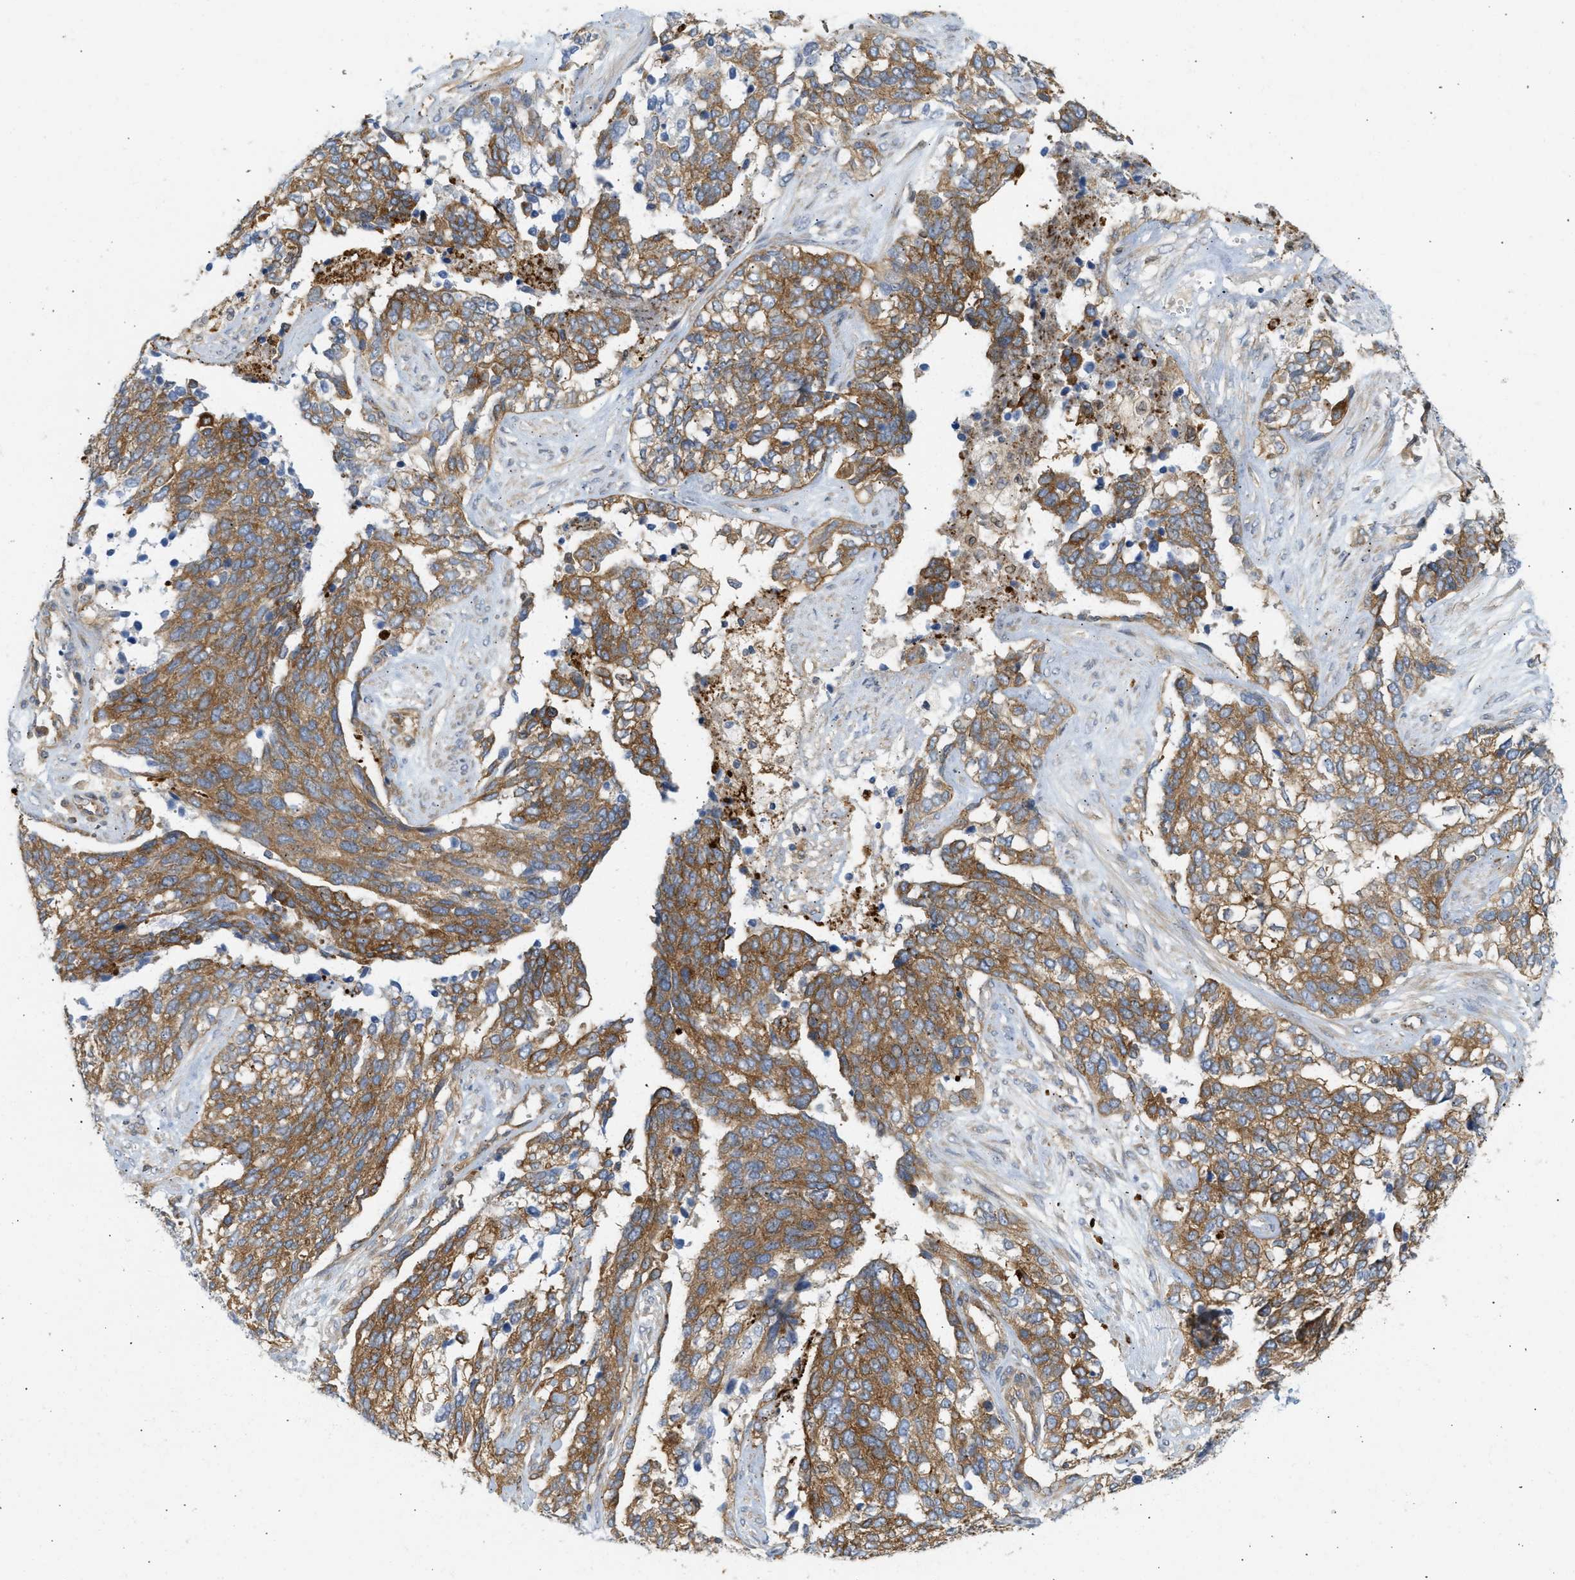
{"staining": {"intensity": "moderate", "quantity": ">75%", "location": "cytoplasmic/membranous"}, "tissue": "ovarian cancer", "cell_type": "Tumor cells", "image_type": "cancer", "snomed": [{"axis": "morphology", "description": "Cystadenocarcinoma, serous, NOS"}, {"axis": "topography", "description": "Ovary"}], "caption": "The photomicrograph exhibits immunohistochemical staining of ovarian serous cystadenocarcinoma. There is moderate cytoplasmic/membranous positivity is present in approximately >75% of tumor cells.", "gene": "STRN", "patient": {"sex": "female", "age": 44}}